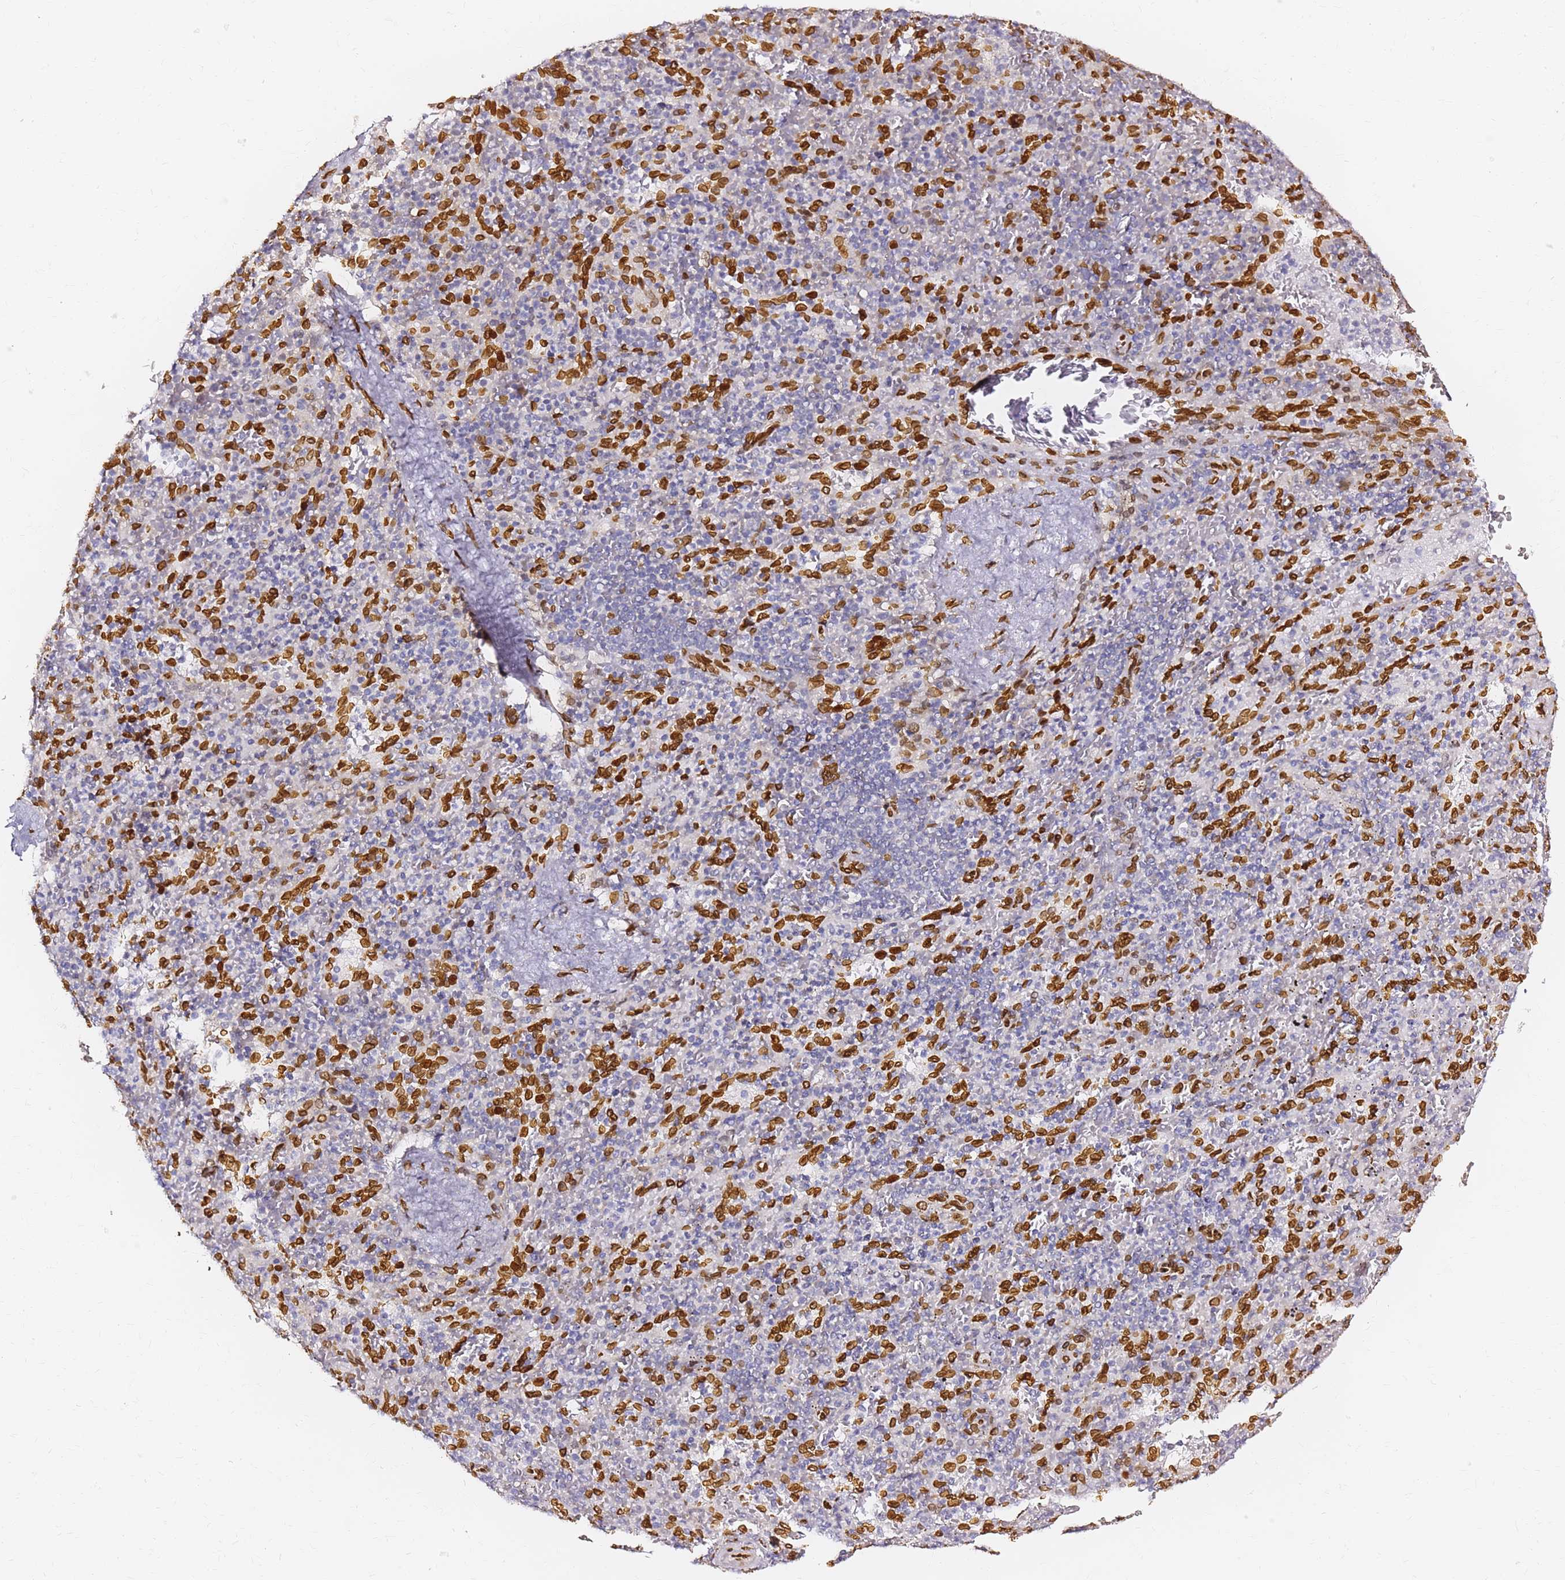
{"staining": {"intensity": "strong", "quantity": "25%-75%", "location": "cytoplasmic/membranous,nuclear"}, "tissue": "spleen", "cell_type": "Cells in red pulp", "image_type": "normal", "snomed": [{"axis": "morphology", "description": "Normal tissue, NOS"}, {"axis": "topography", "description": "Spleen"}], "caption": "Spleen stained with a brown dye shows strong cytoplasmic/membranous,nuclear positive expression in approximately 25%-75% of cells in red pulp.", "gene": "C6orf141", "patient": {"sex": "male", "age": 82}}